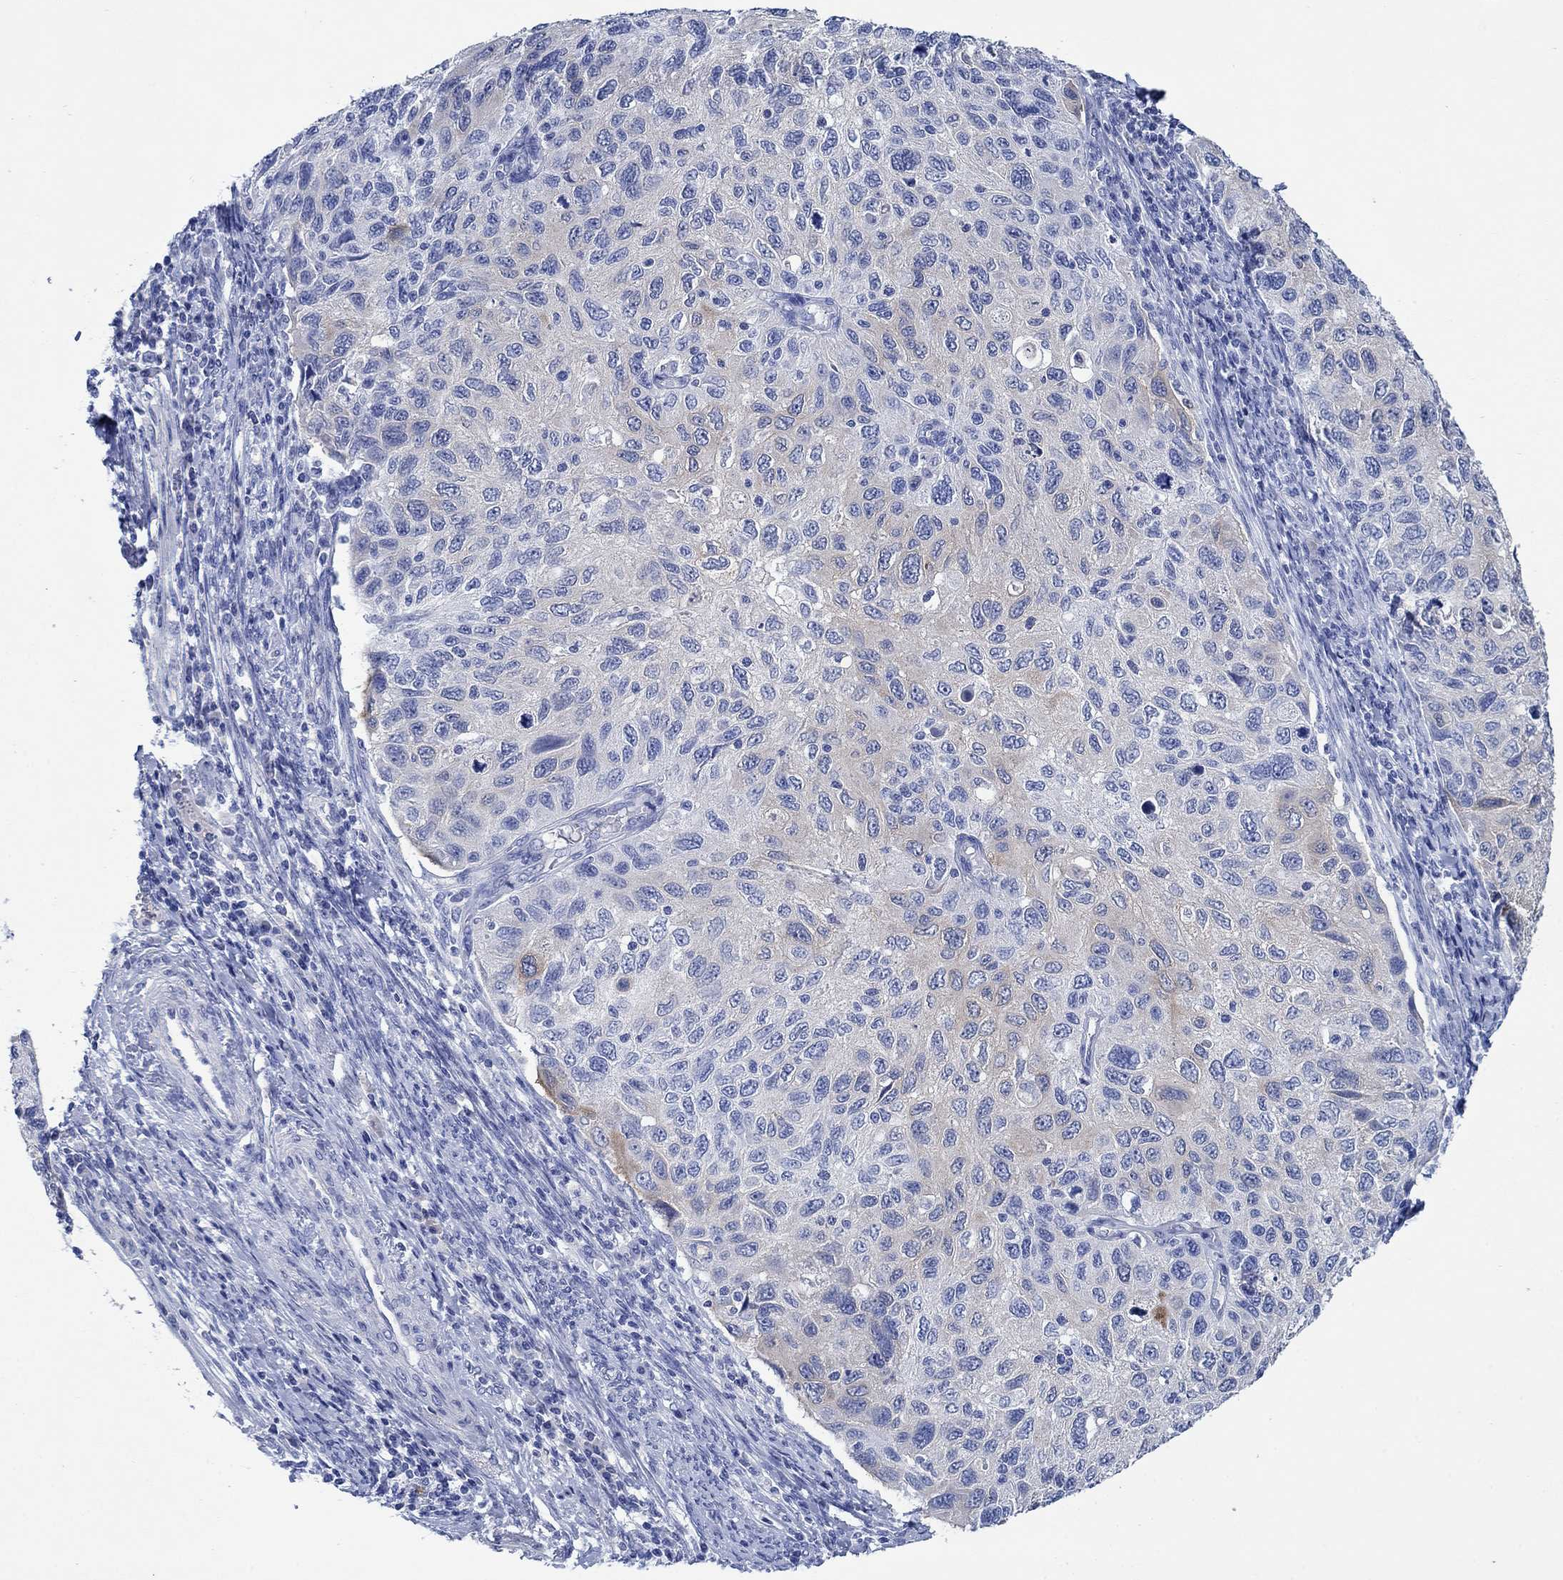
{"staining": {"intensity": "weak", "quantity": "<25%", "location": "cytoplasmic/membranous"}, "tissue": "cervical cancer", "cell_type": "Tumor cells", "image_type": "cancer", "snomed": [{"axis": "morphology", "description": "Squamous cell carcinoma, NOS"}, {"axis": "topography", "description": "Cervix"}], "caption": "Cervical cancer was stained to show a protein in brown. There is no significant positivity in tumor cells.", "gene": "TRIM16", "patient": {"sex": "female", "age": 70}}